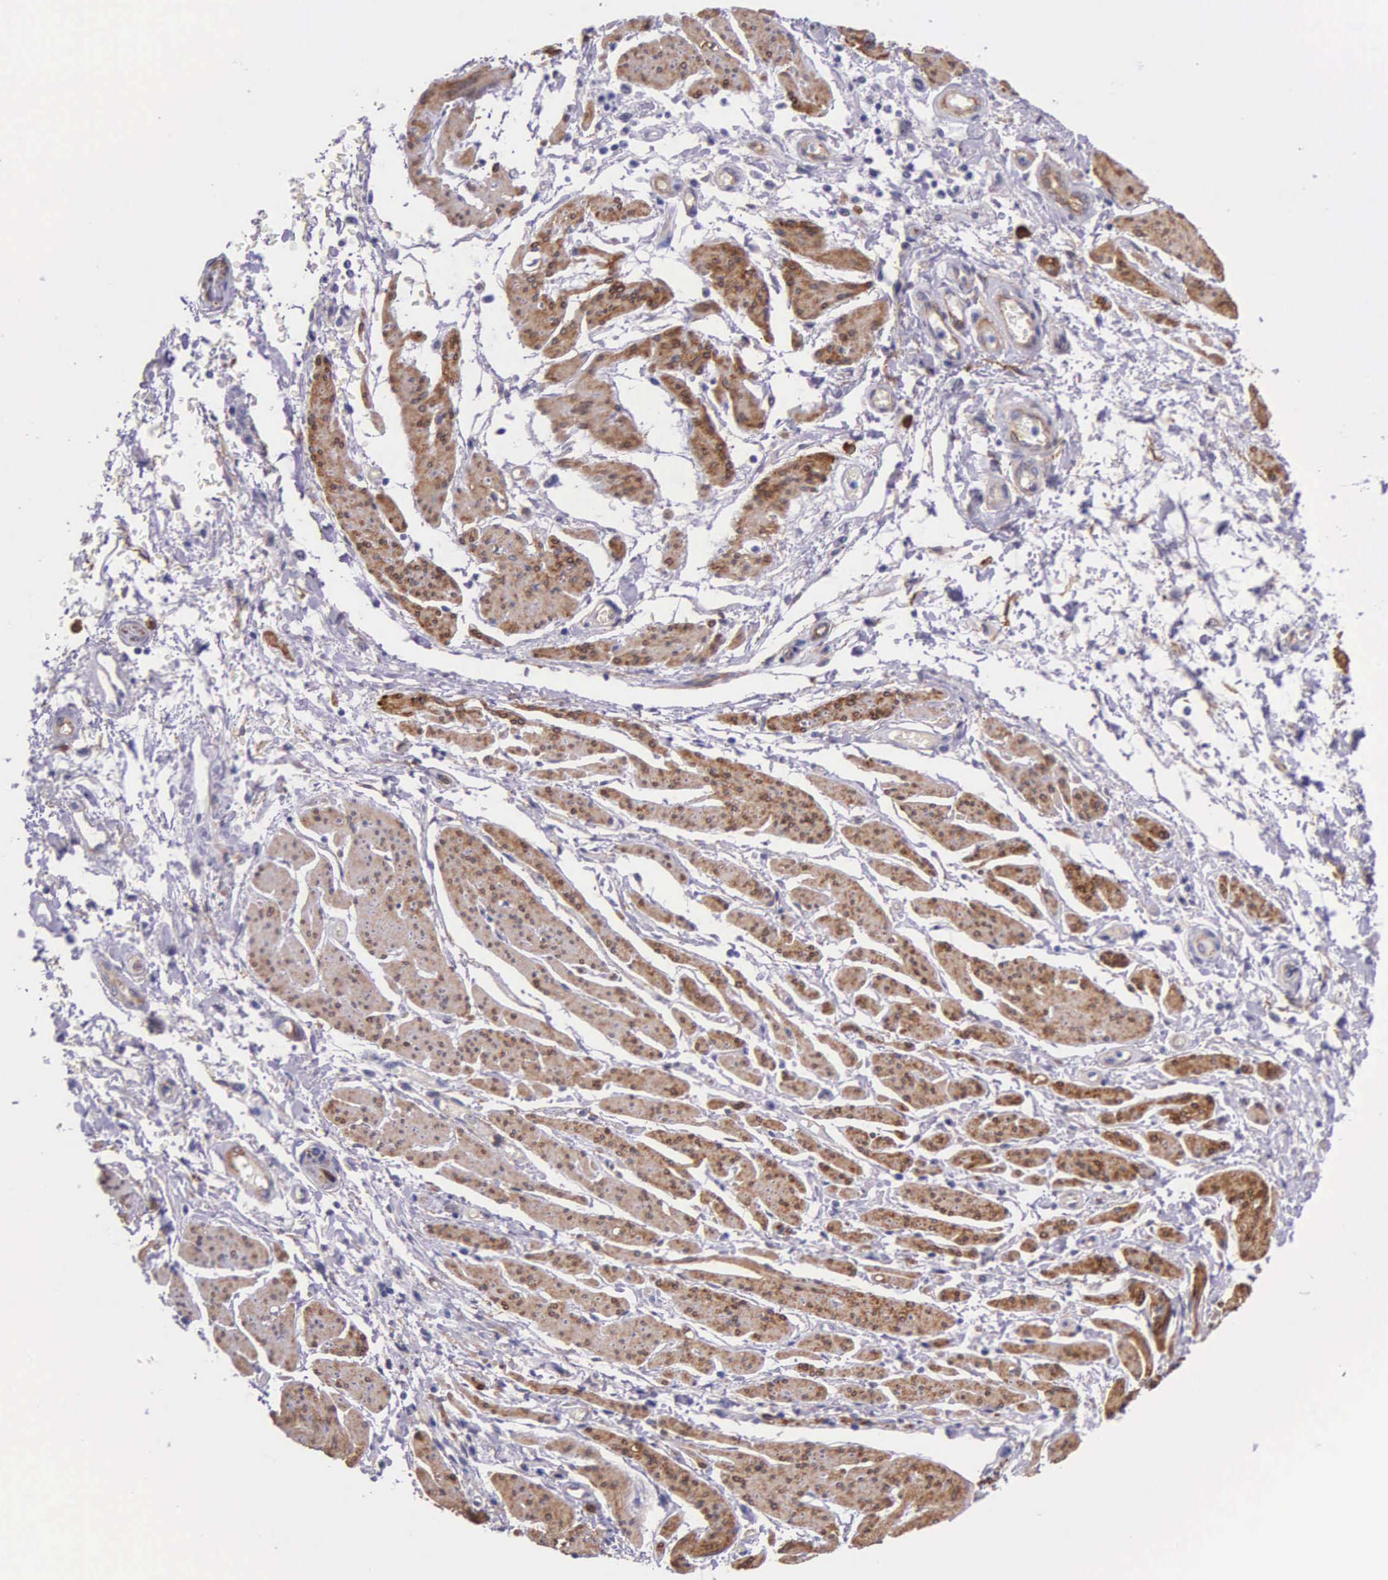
{"staining": {"intensity": "weak", "quantity": "<25%", "location": "cytoplasmic/membranous"}, "tissue": "stomach cancer", "cell_type": "Tumor cells", "image_type": "cancer", "snomed": [{"axis": "morphology", "description": "Adenocarcinoma, NOS"}, {"axis": "topography", "description": "Stomach"}], "caption": "Protein analysis of adenocarcinoma (stomach) reveals no significant staining in tumor cells.", "gene": "AHNAK2", "patient": {"sex": "female", "age": 76}}